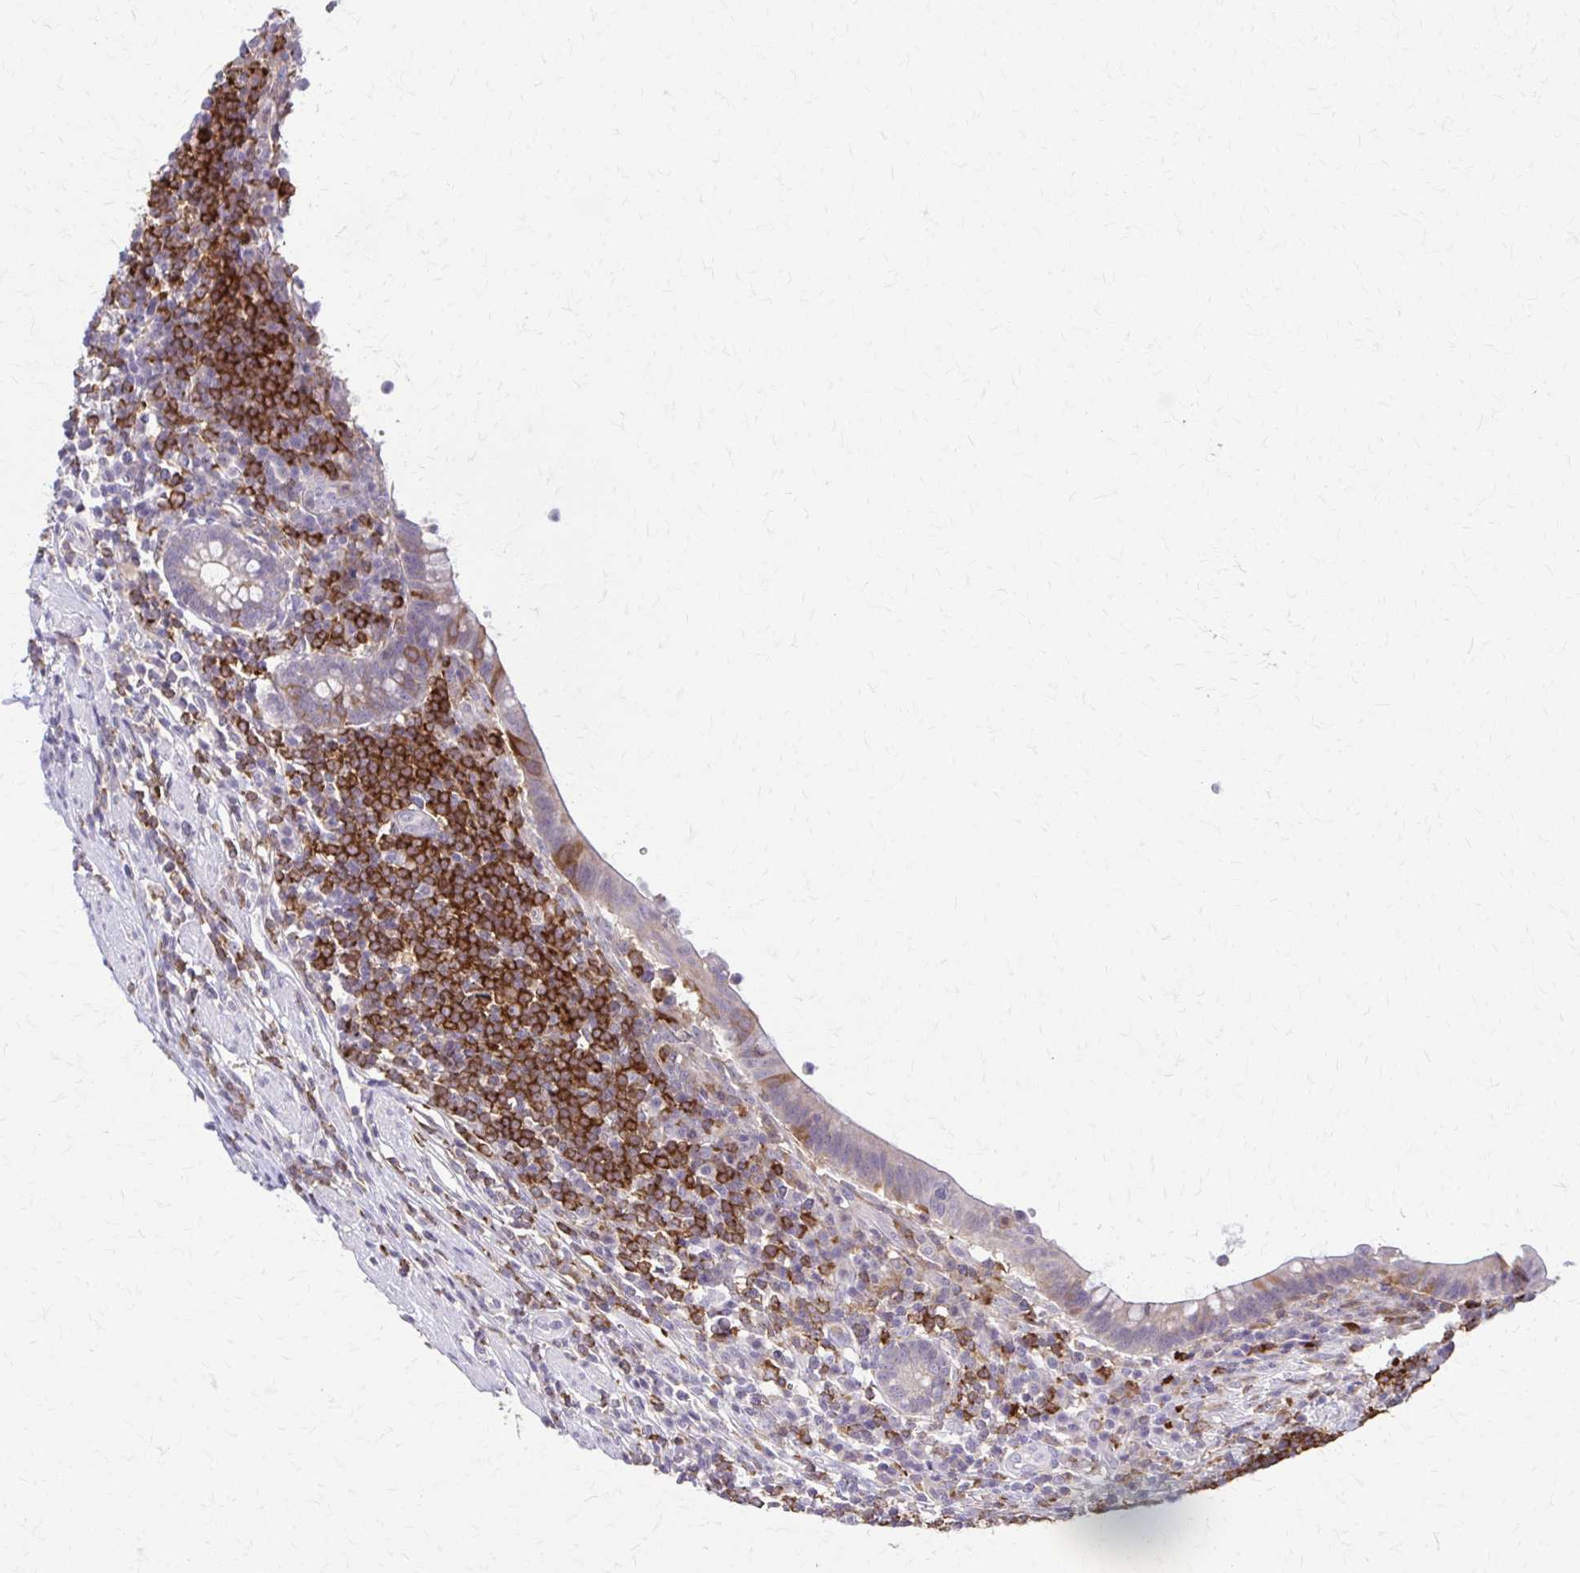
{"staining": {"intensity": "moderate", "quantity": "<25%", "location": "cytoplasmic/membranous"}, "tissue": "appendix", "cell_type": "Glandular cells", "image_type": "normal", "snomed": [{"axis": "morphology", "description": "Normal tissue, NOS"}, {"axis": "topography", "description": "Appendix"}], "caption": "Approximately <25% of glandular cells in normal human appendix show moderate cytoplasmic/membranous protein expression as visualized by brown immunohistochemical staining.", "gene": "PIK3AP1", "patient": {"sex": "female", "age": 56}}